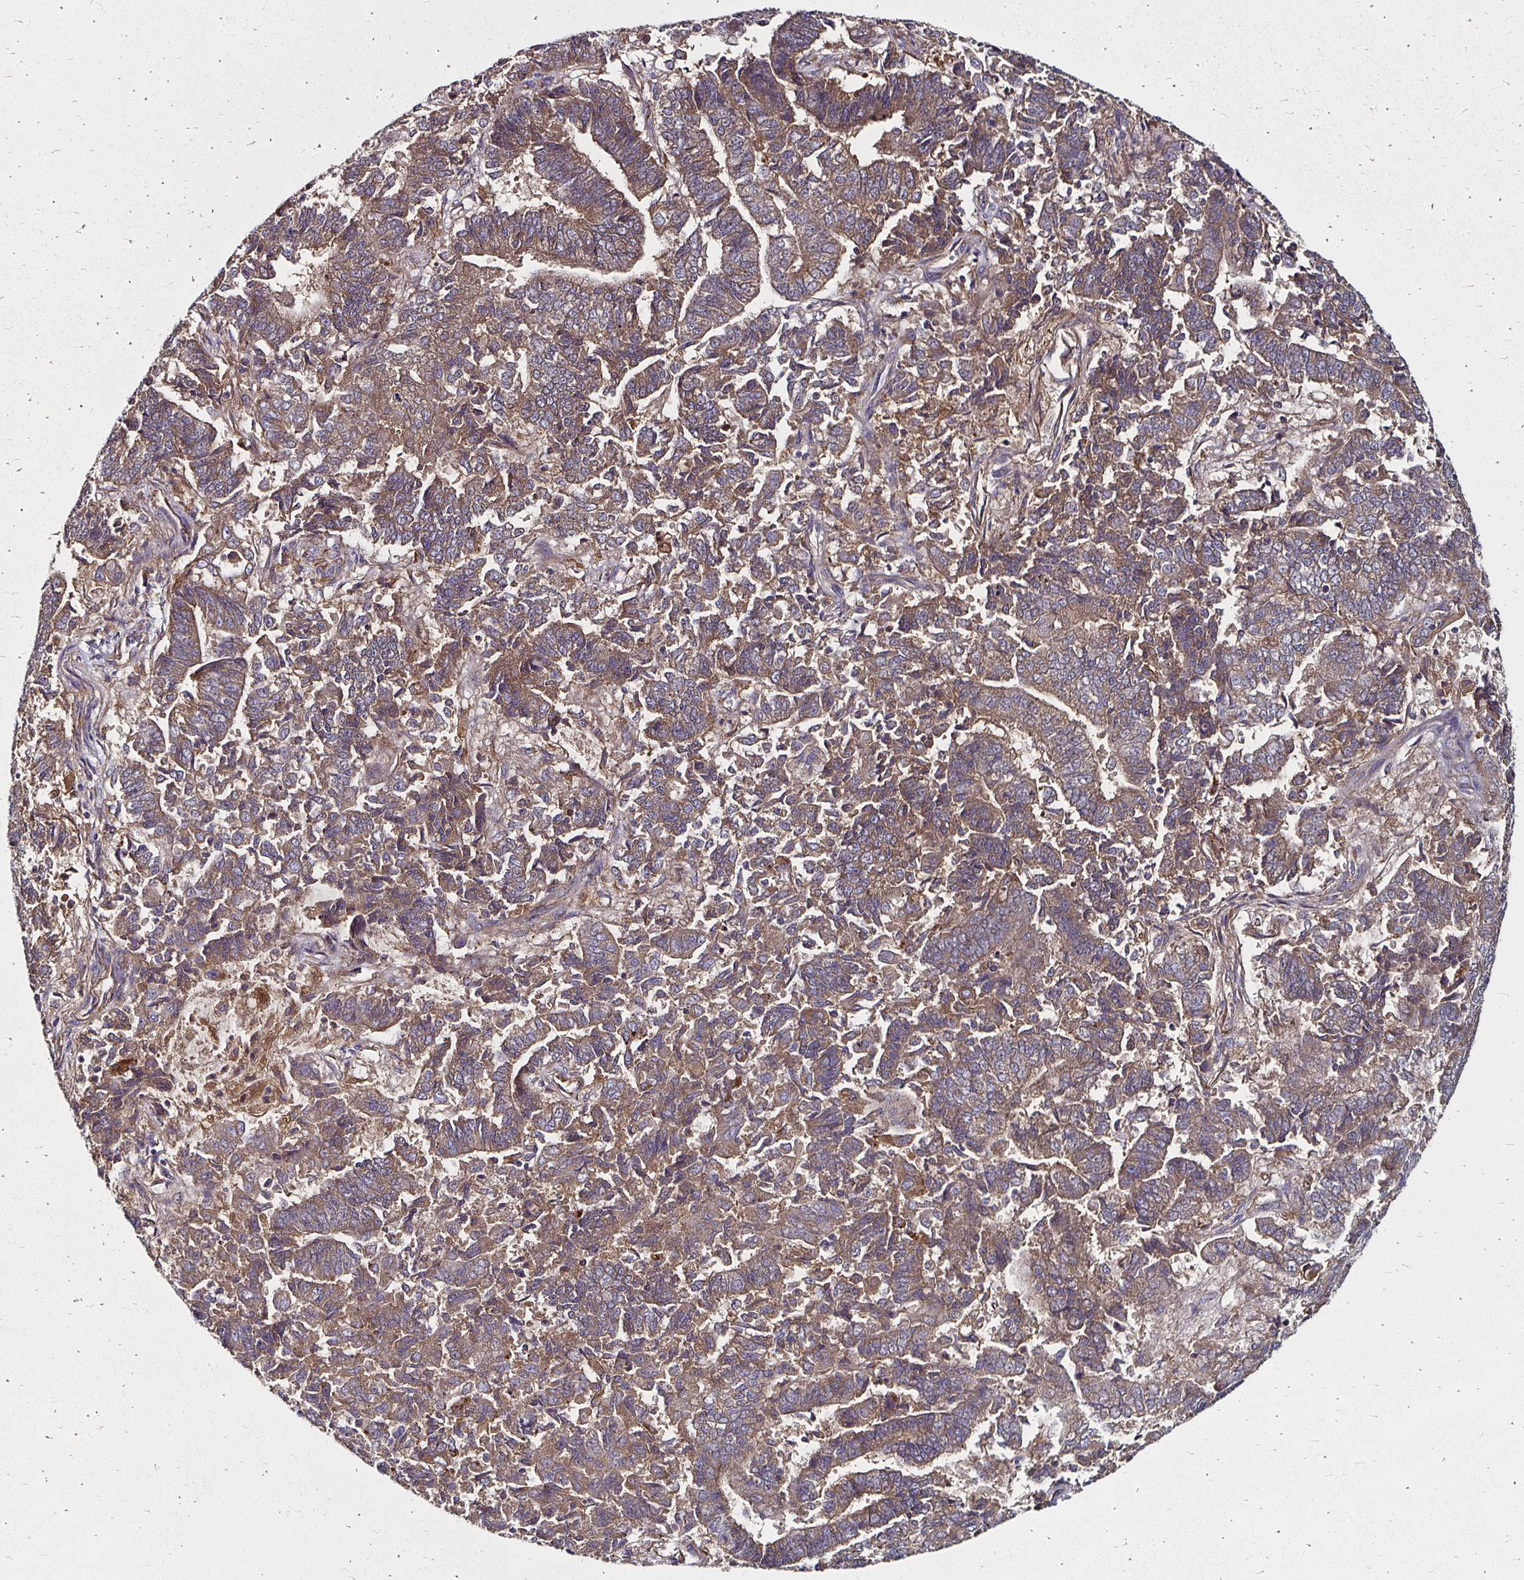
{"staining": {"intensity": "moderate", "quantity": ">75%", "location": "cytoplasmic/membranous"}, "tissue": "endometrial cancer", "cell_type": "Tumor cells", "image_type": "cancer", "snomed": [{"axis": "morphology", "description": "Adenocarcinoma, NOS"}, {"axis": "topography", "description": "Endometrium"}], "caption": "DAB immunohistochemical staining of adenocarcinoma (endometrial) reveals moderate cytoplasmic/membranous protein positivity in about >75% of tumor cells. (DAB (3,3'-diaminobenzidine) = brown stain, brightfield microscopy at high magnification).", "gene": "NCSTN", "patient": {"sex": "female", "age": 72}}